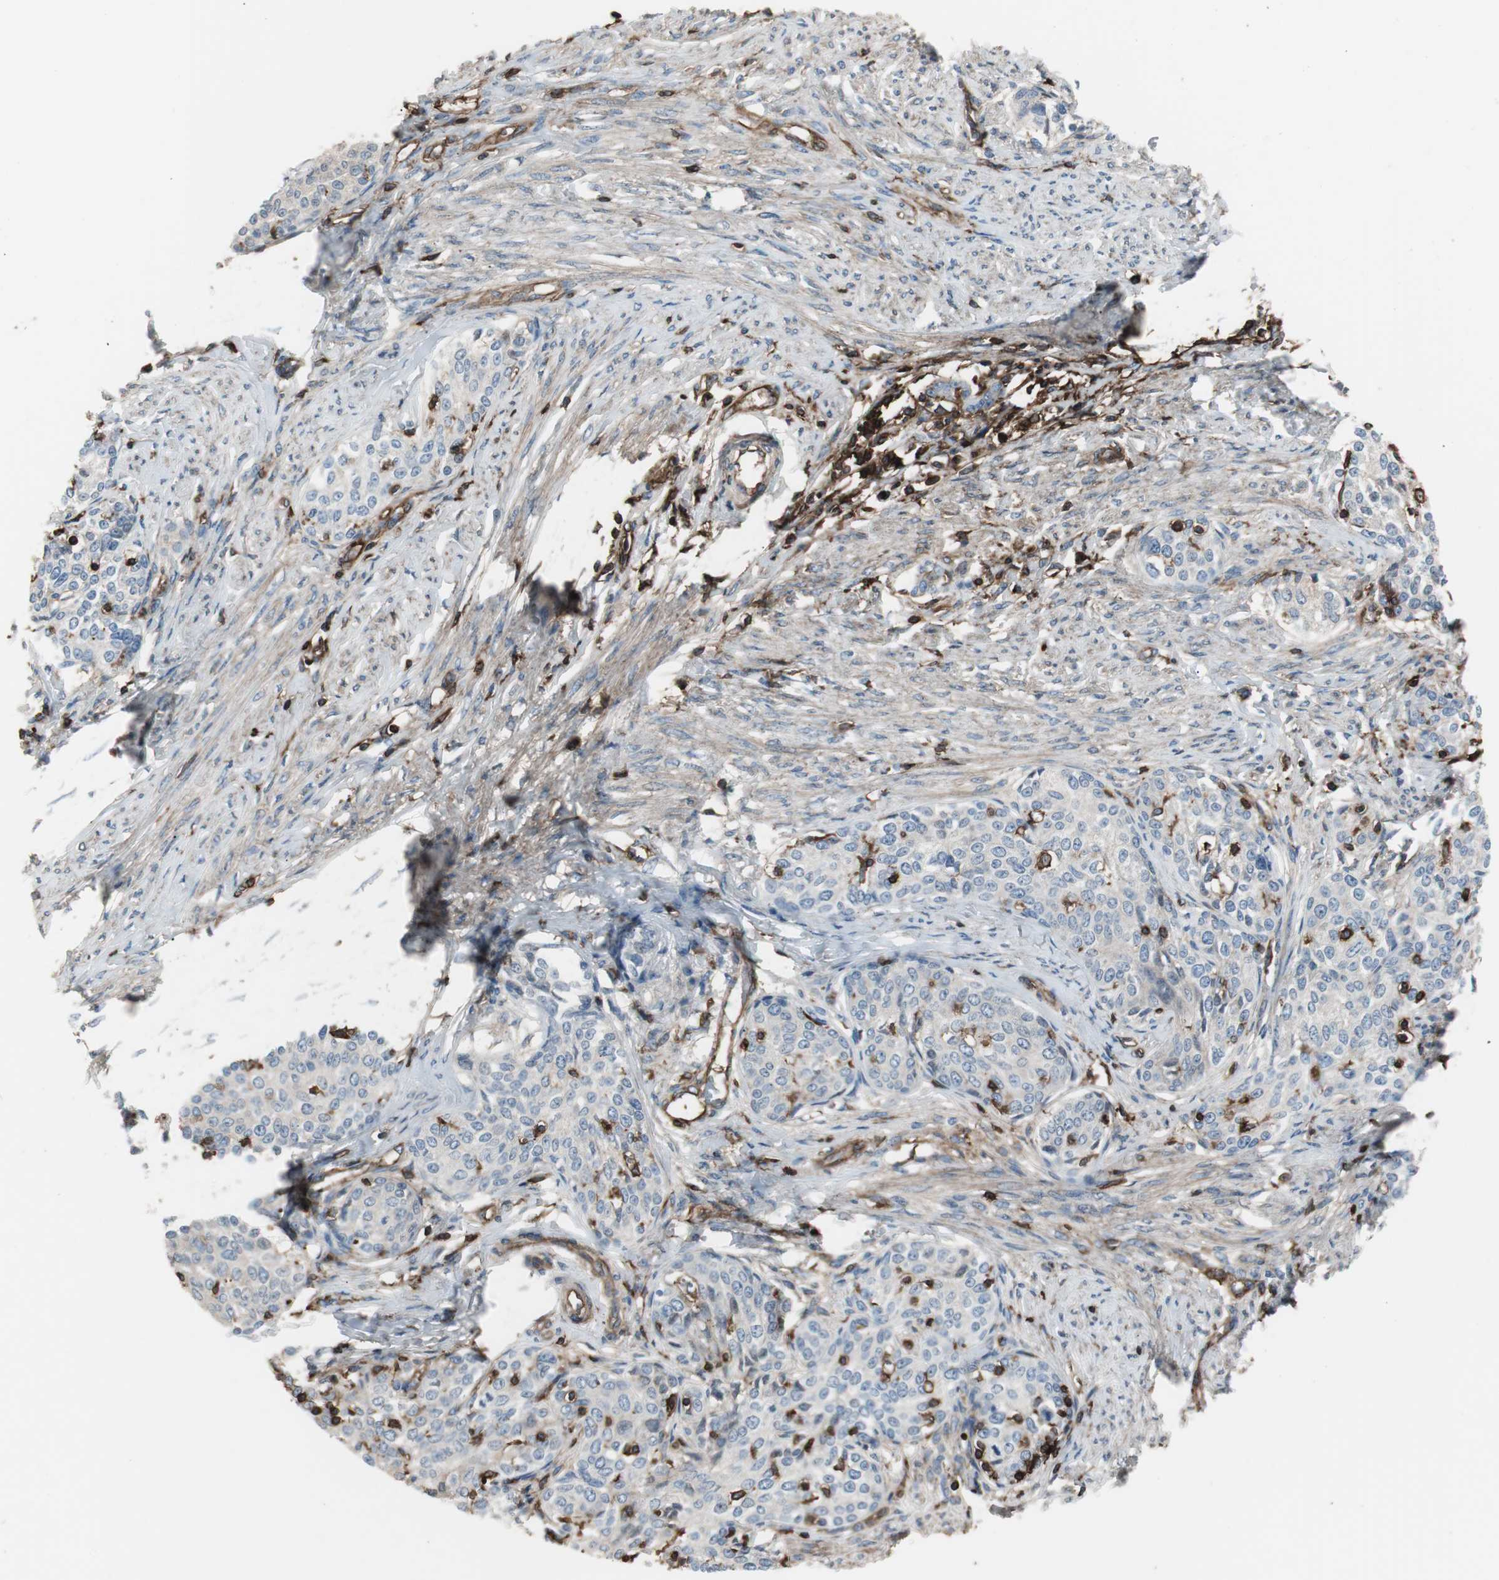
{"staining": {"intensity": "negative", "quantity": "none", "location": "none"}, "tissue": "cervical cancer", "cell_type": "Tumor cells", "image_type": "cancer", "snomed": [{"axis": "morphology", "description": "Squamous cell carcinoma, NOS"}, {"axis": "morphology", "description": "Adenocarcinoma, NOS"}, {"axis": "topography", "description": "Cervix"}], "caption": "This is an immunohistochemistry photomicrograph of cervical cancer (squamous cell carcinoma). There is no expression in tumor cells.", "gene": "B2M", "patient": {"sex": "female", "age": 52}}